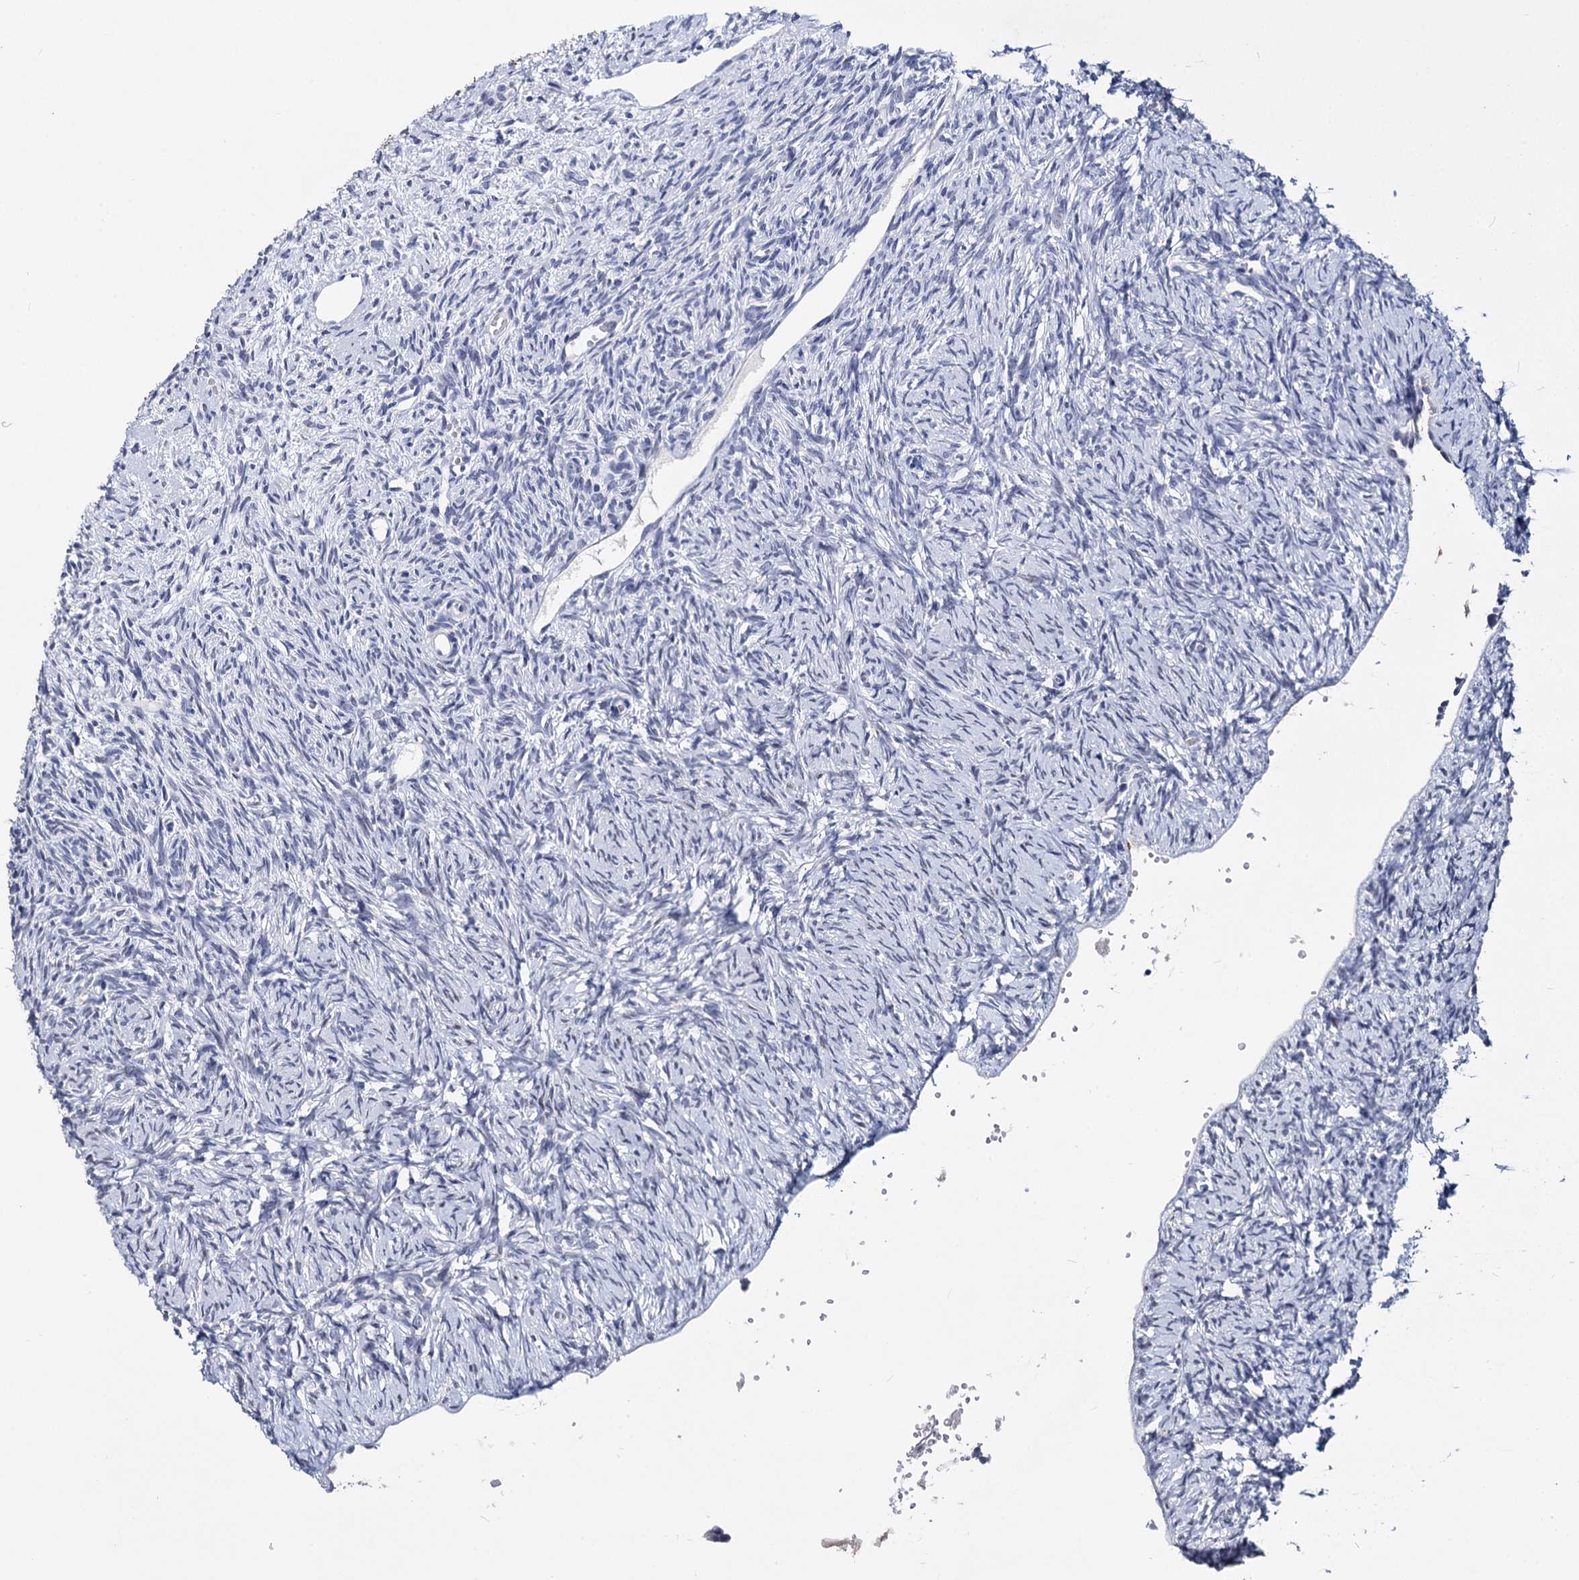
{"staining": {"intensity": "negative", "quantity": "none", "location": "none"}, "tissue": "ovary", "cell_type": "Ovarian stroma cells", "image_type": "normal", "snomed": [{"axis": "morphology", "description": "Normal tissue, NOS"}, {"axis": "topography", "description": "Ovary"}], "caption": "Ovary stained for a protein using immunohistochemistry (IHC) shows no expression ovarian stroma cells.", "gene": "MAGEA4", "patient": {"sex": "female", "age": 51}}